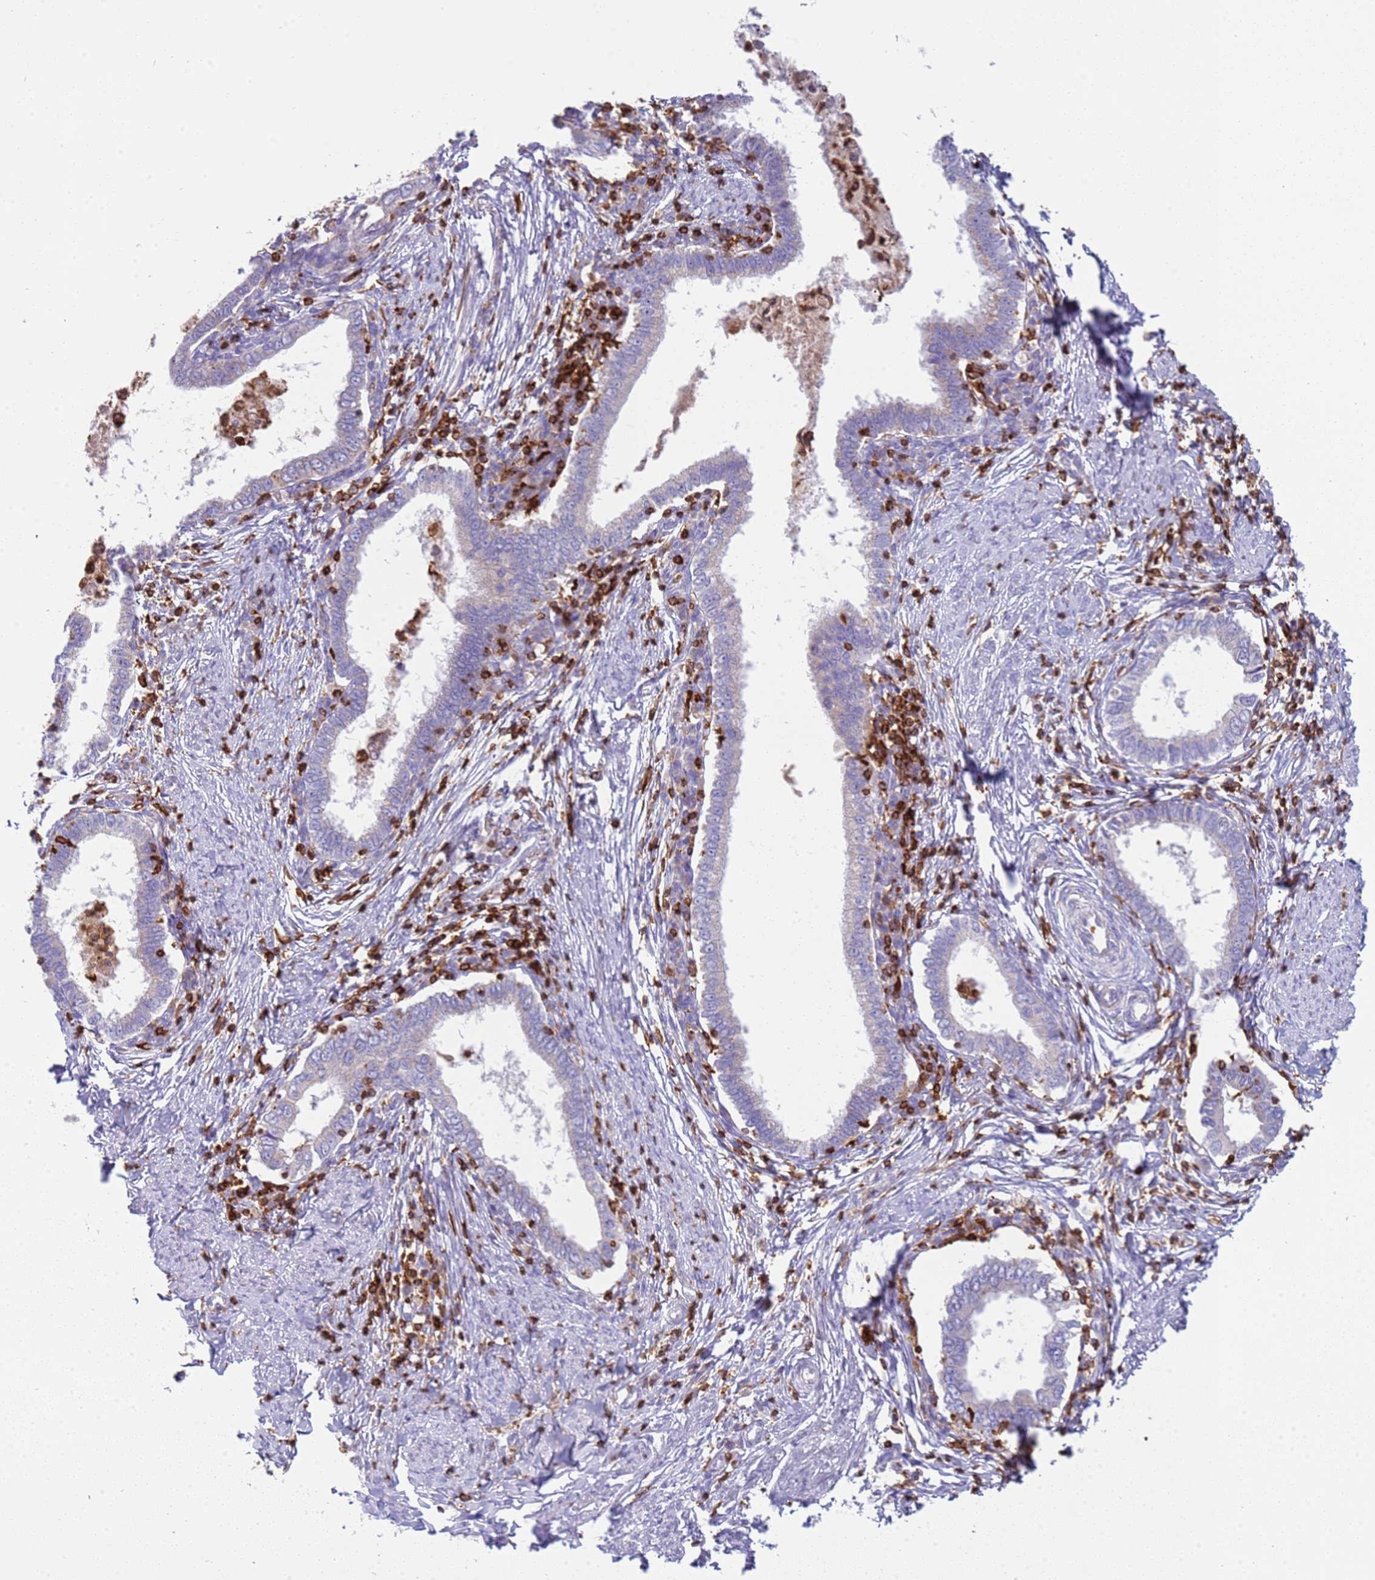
{"staining": {"intensity": "negative", "quantity": "none", "location": "none"}, "tissue": "cervical cancer", "cell_type": "Tumor cells", "image_type": "cancer", "snomed": [{"axis": "morphology", "description": "Adenocarcinoma, NOS"}, {"axis": "topography", "description": "Cervix"}], "caption": "High power microscopy image of an immunohistochemistry photomicrograph of adenocarcinoma (cervical), revealing no significant staining in tumor cells.", "gene": "TTPAL", "patient": {"sex": "female", "age": 36}}